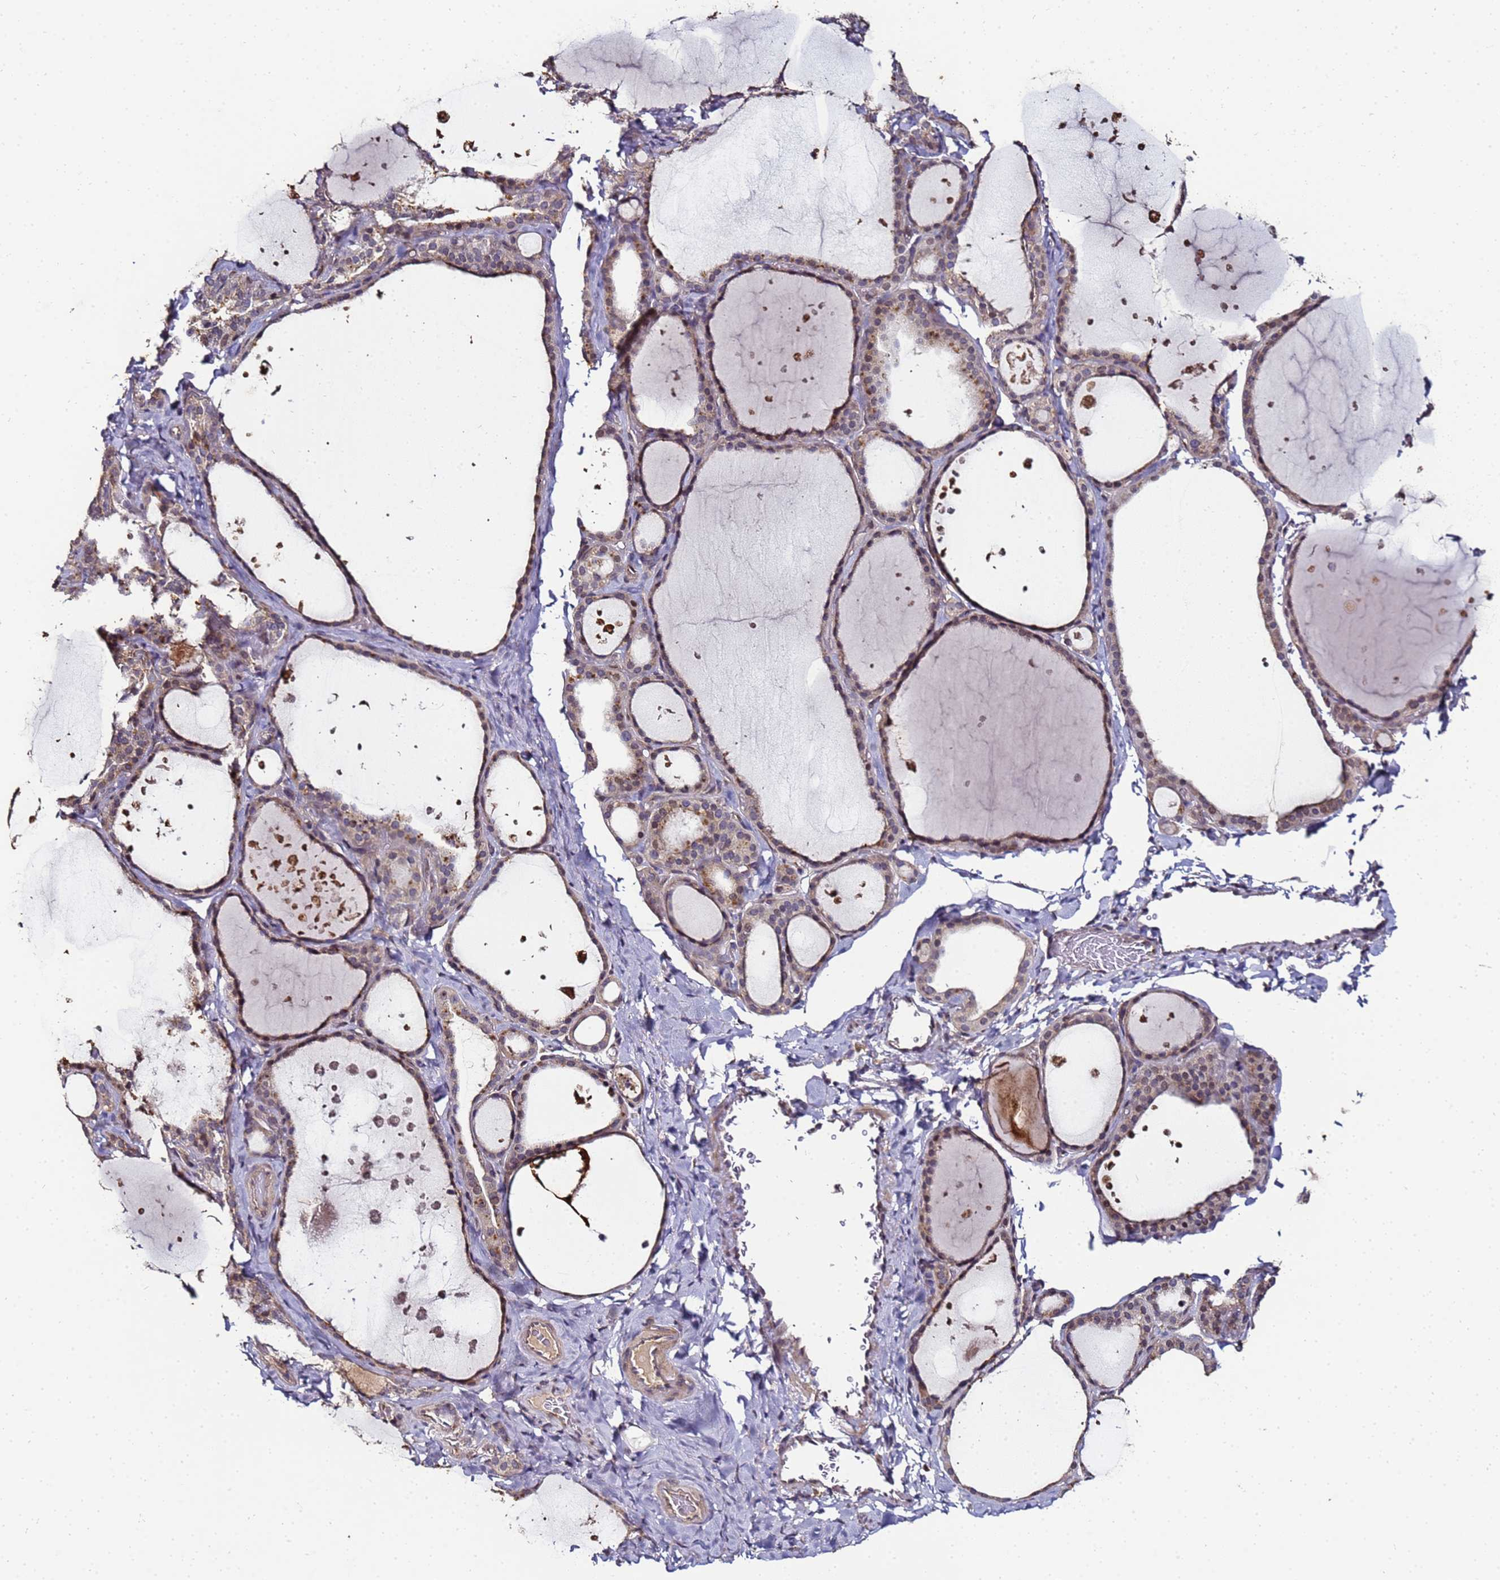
{"staining": {"intensity": "moderate", "quantity": ">75%", "location": "cytoplasmic/membranous"}, "tissue": "thyroid gland", "cell_type": "Glandular cells", "image_type": "normal", "snomed": [{"axis": "morphology", "description": "Normal tissue, NOS"}, {"axis": "topography", "description": "Thyroid gland"}], "caption": "A high-resolution image shows immunohistochemistry (IHC) staining of unremarkable thyroid gland, which displays moderate cytoplasmic/membranous positivity in approximately >75% of glandular cells.", "gene": "ANKRD17", "patient": {"sex": "female", "age": 44}}